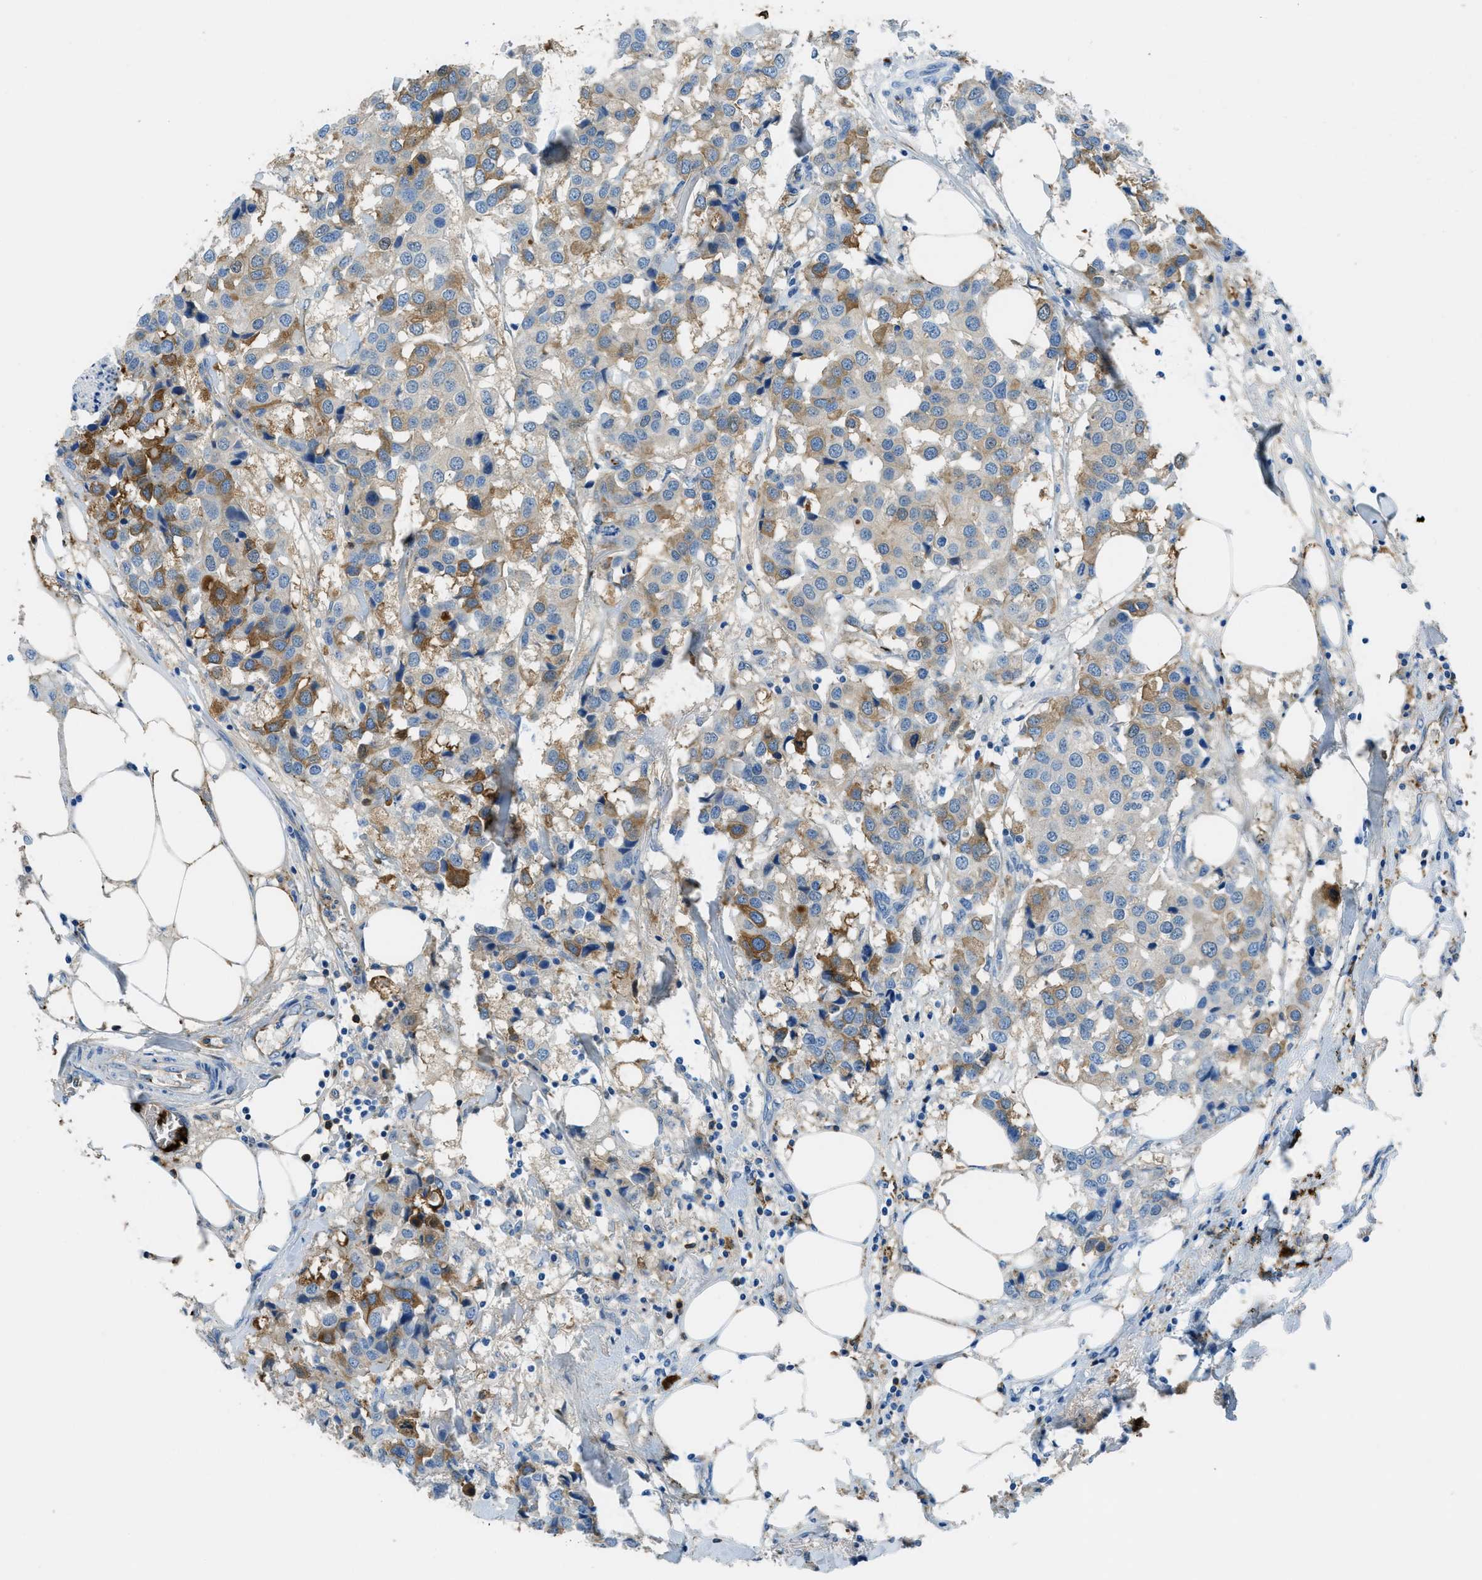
{"staining": {"intensity": "moderate", "quantity": "25%-75%", "location": "cytoplasmic/membranous"}, "tissue": "breast cancer", "cell_type": "Tumor cells", "image_type": "cancer", "snomed": [{"axis": "morphology", "description": "Duct carcinoma"}, {"axis": "topography", "description": "Breast"}], "caption": "The image exhibits staining of intraductal carcinoma (breast), revealing moderate cytoplasmic/membranous protein expression (brown color) within tumor cells.", "gene": "TRIM59", "patient": {"sex": "female", "age": 80}}